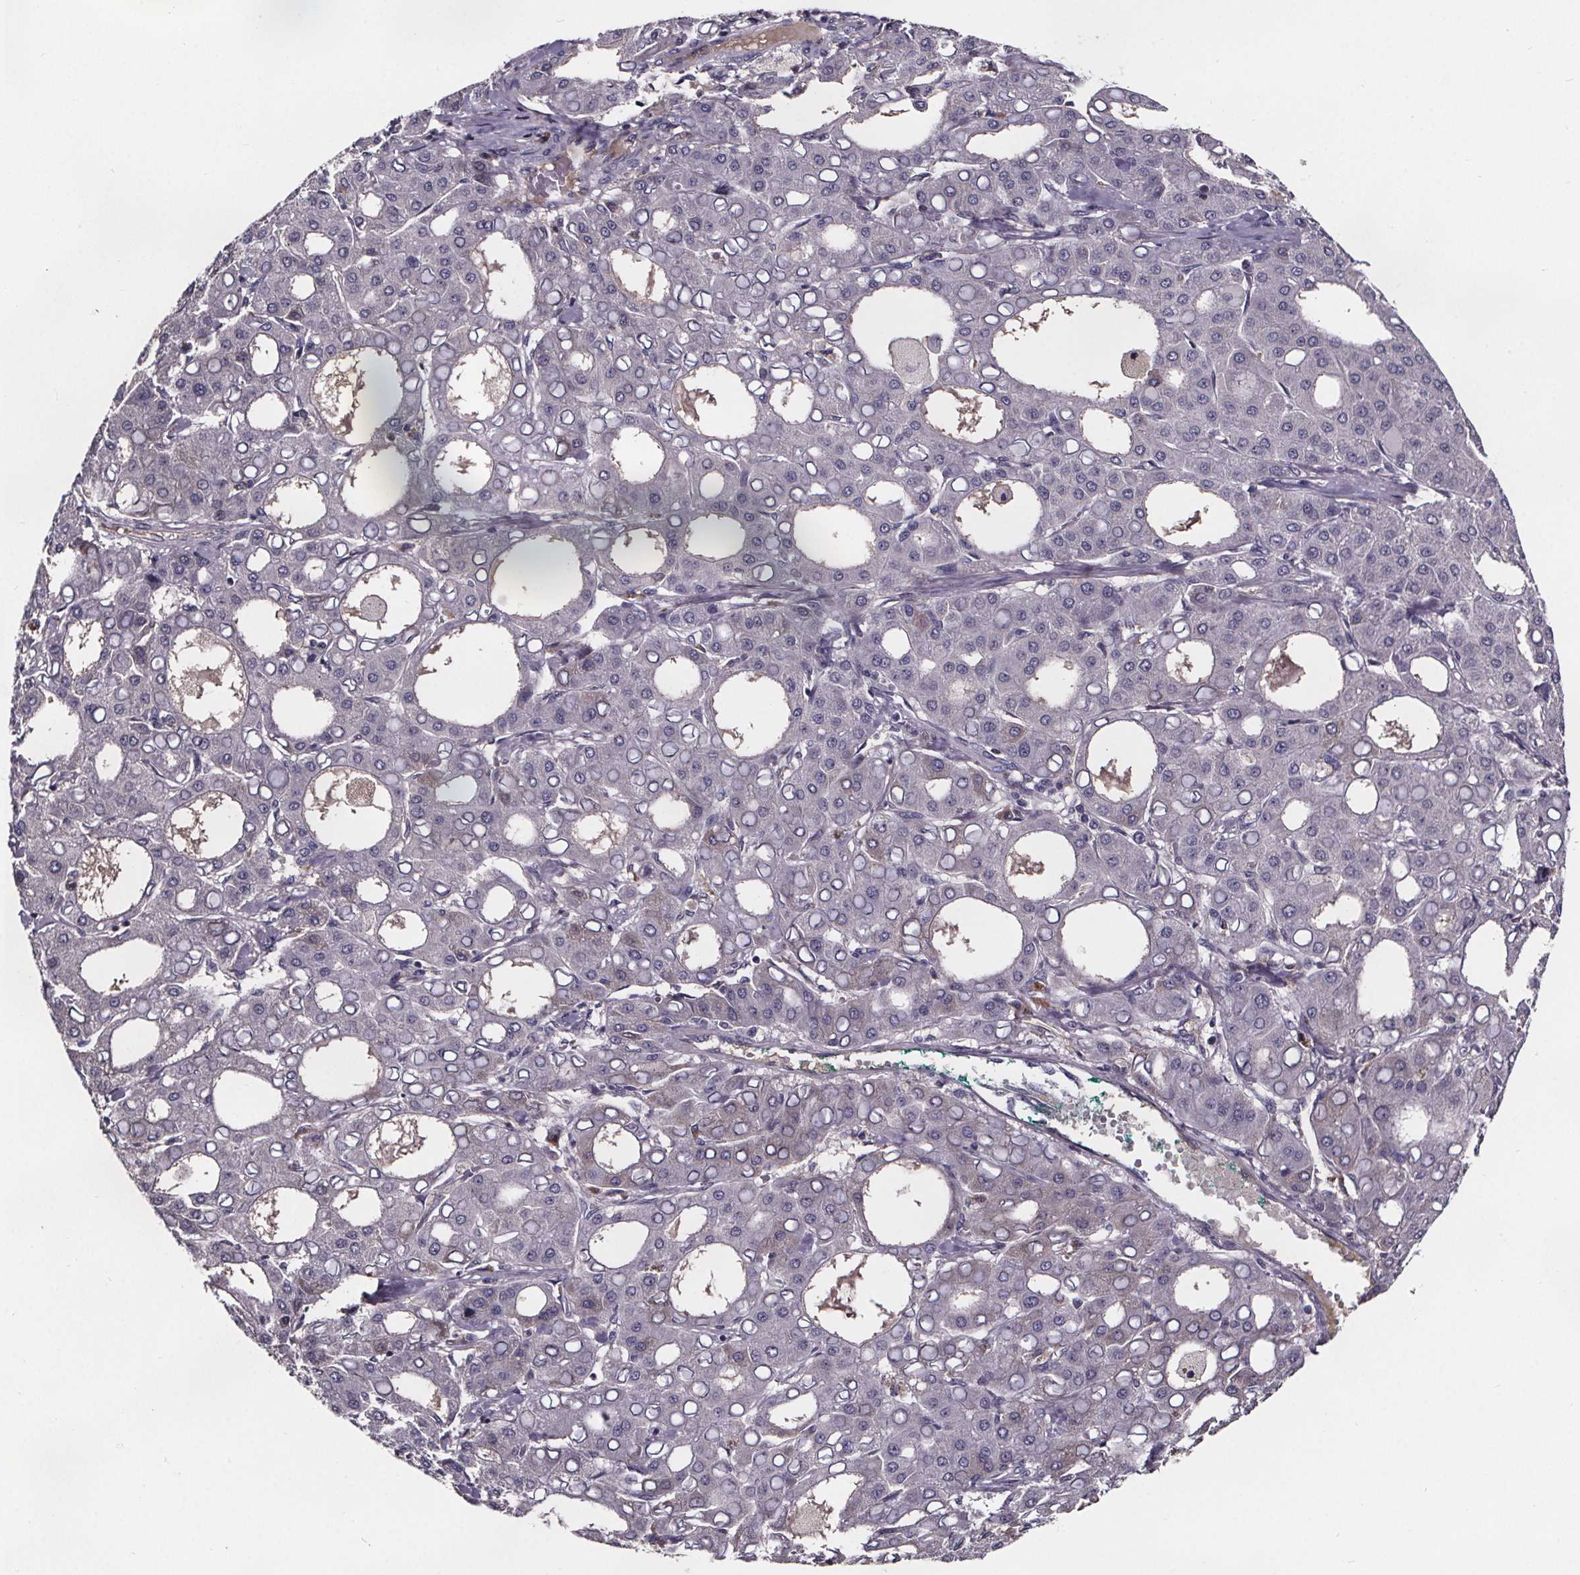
{"staining": {"intensity": "negative", "quantity": "none", "location": "none"}, "tissue": "liver cancer", "cell_type": "Tumor cells", "image_type": "cancer", "snomed": [{"axis": "morphology", "description": "Carcinoma, Hepatocellular, NOS"}, {"axis": "topography", "description": "Liver"}], "caption": "Liver hepatocellular carcinoma stained for a protein using immunohistochemistry displays no positivity tumor cells.", "gene": "NPHP4", "patient": {"sex": "male", "age": 65}}